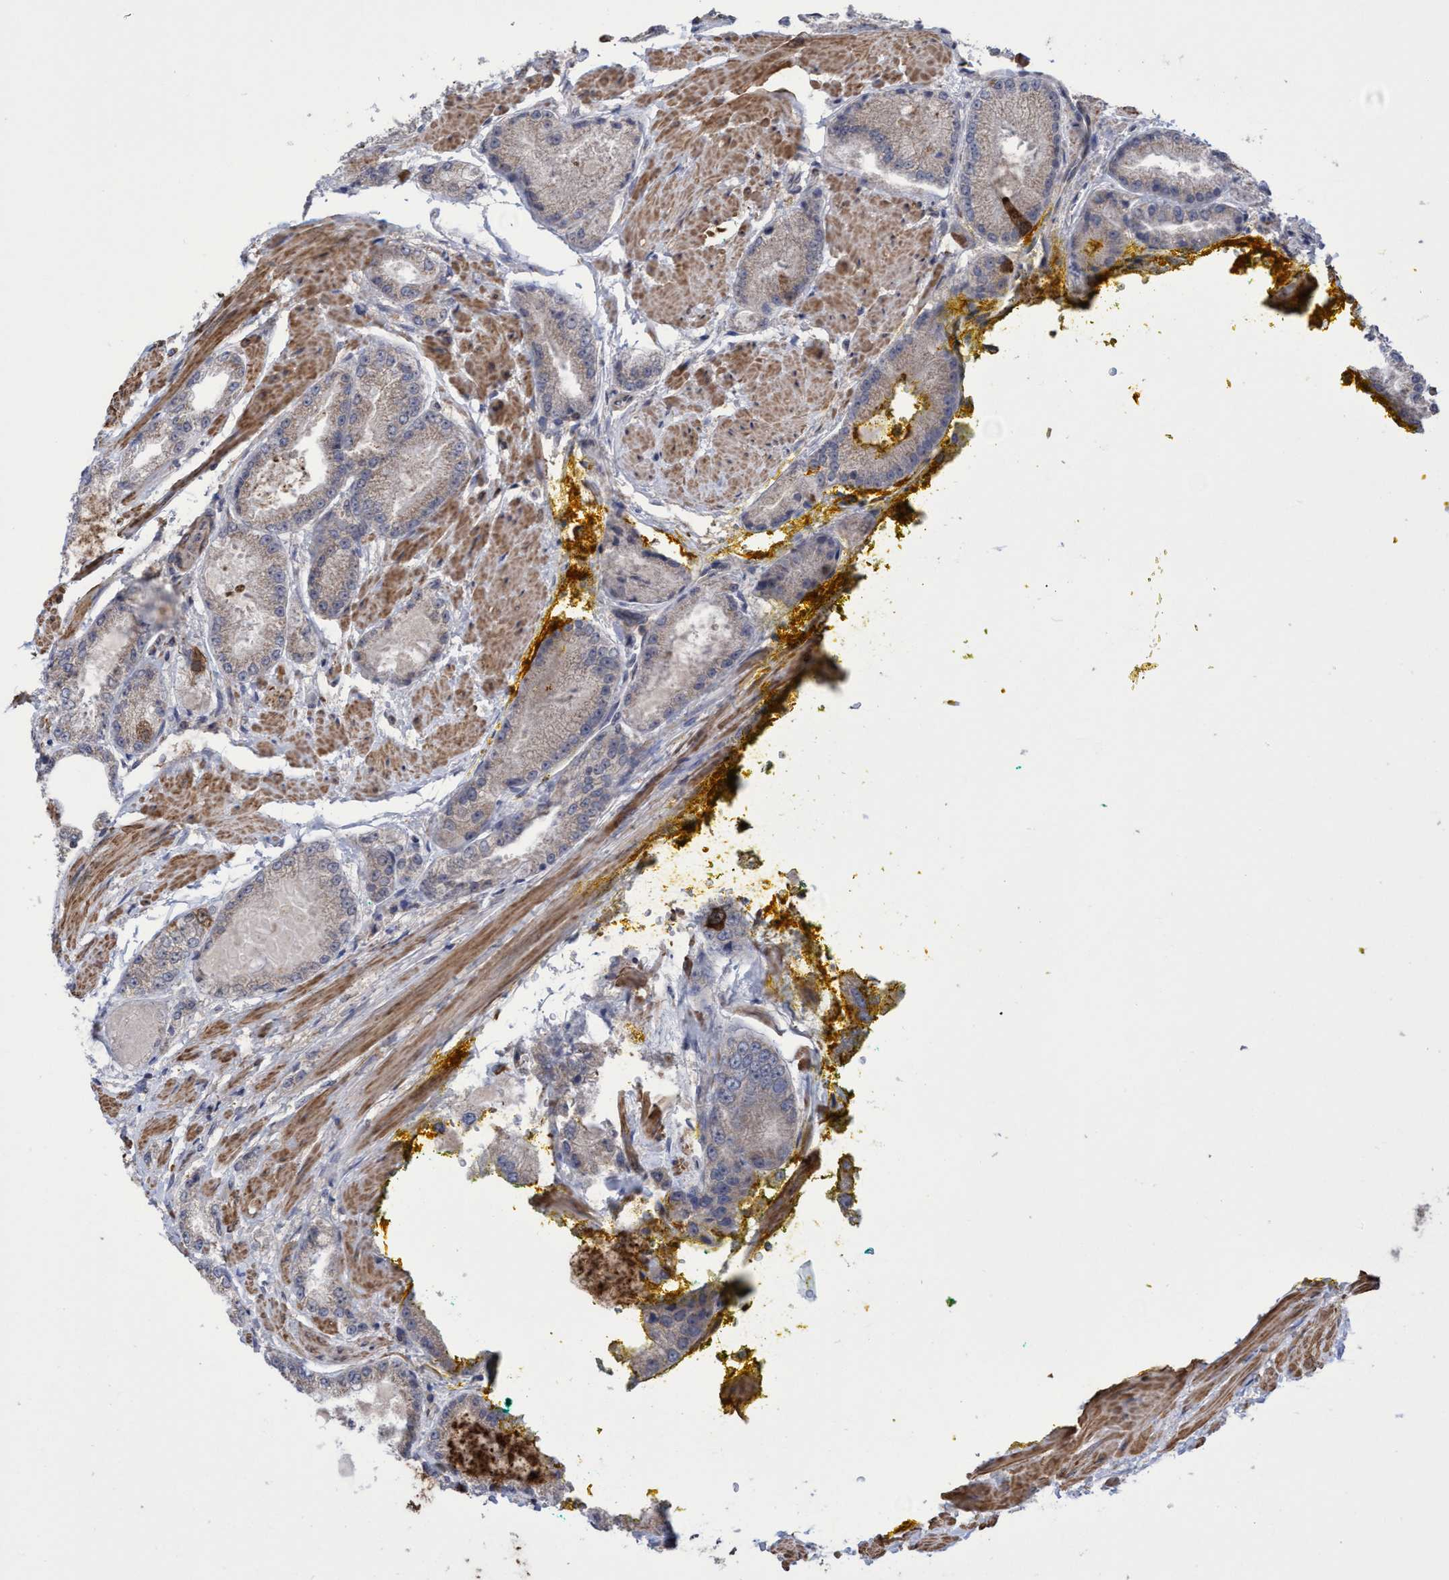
{"staining": {"intensity": "weak", "quantity": ">75%", "location": "cytoplasmic/membranous"}, "tissue": "prostate cancer", "cell_type": "Tumor cells", "image_type": "cancer", "snomed": [{"axis": "morphology", "description": "Adenocarcinoma, High grade"}, {"axis": "topography", "description": "Prostate"}], "caption": "Adenocarcinoma (high-grade) (prostate) stained with a brown dye reveals weak cytoplasmic/membranous positive positivity in about >75% of tumor cells.", "gene": "SLBP", "patient": {"sex": "male", "age": 50}}